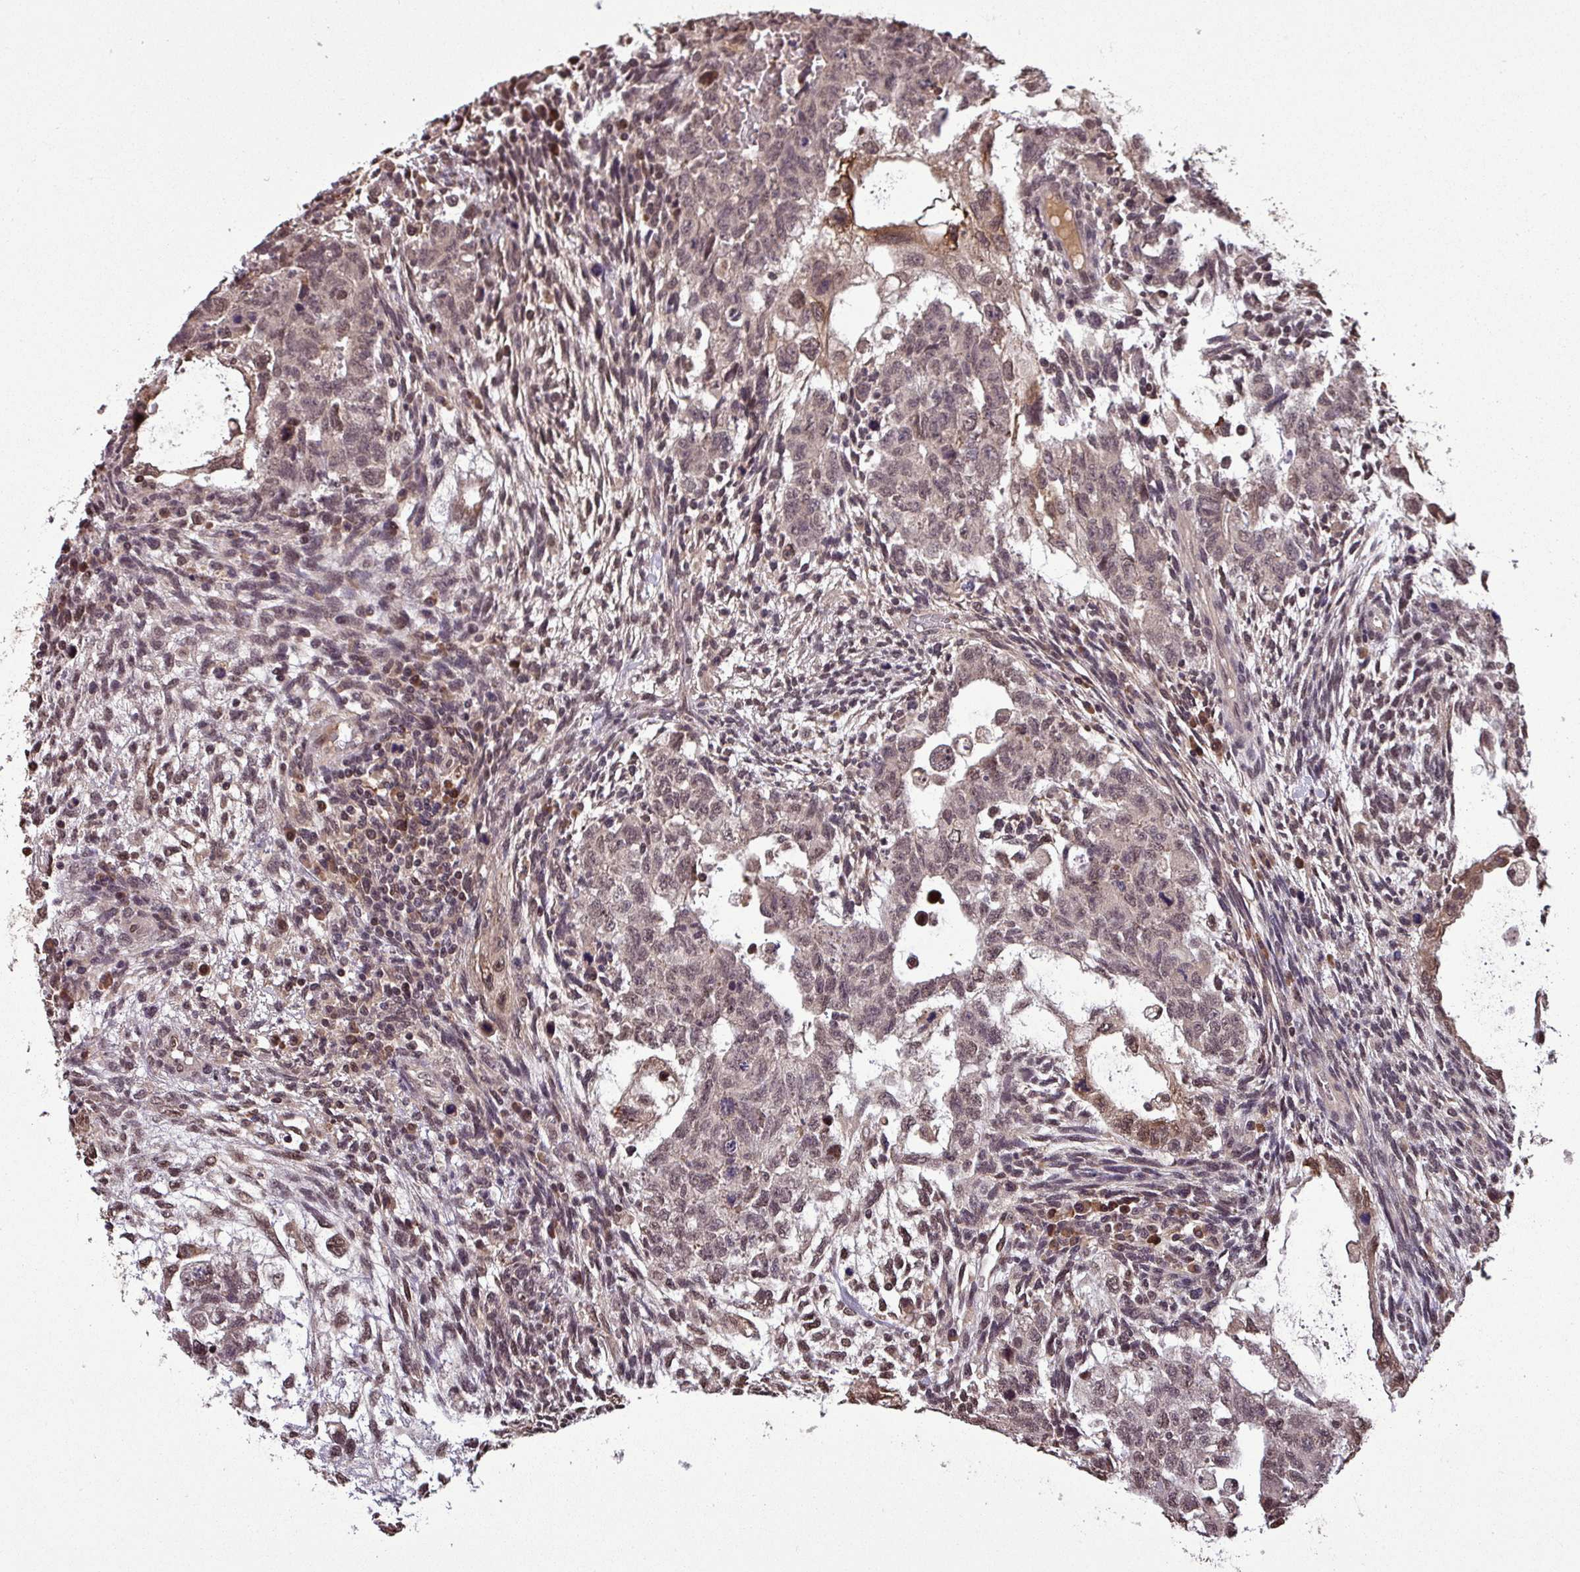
{"staining": {"intensity": "weak", "quantity": "25%-75%", "location": "nuclear"}, "tissue": "testis cancer", "cell_type": "Tumor cells", "image_type": "cancer", "snomed": [{"axis": "morphology", "description": "Normal tissue, NOS"}, {"axis": "morphology", "description": "Carcinoma, Embryonal, NOS"}, {"axis": "topography", "description": "Testis"}], "caption": "Immunohistochemical staining of human testis cancer (embryonal carcinoma) displays weak nuclear protein expression in approximately 25%-75% of tumor cells.", "gene": "NOB1", "patient": {"sex": "male", "age": 36}}